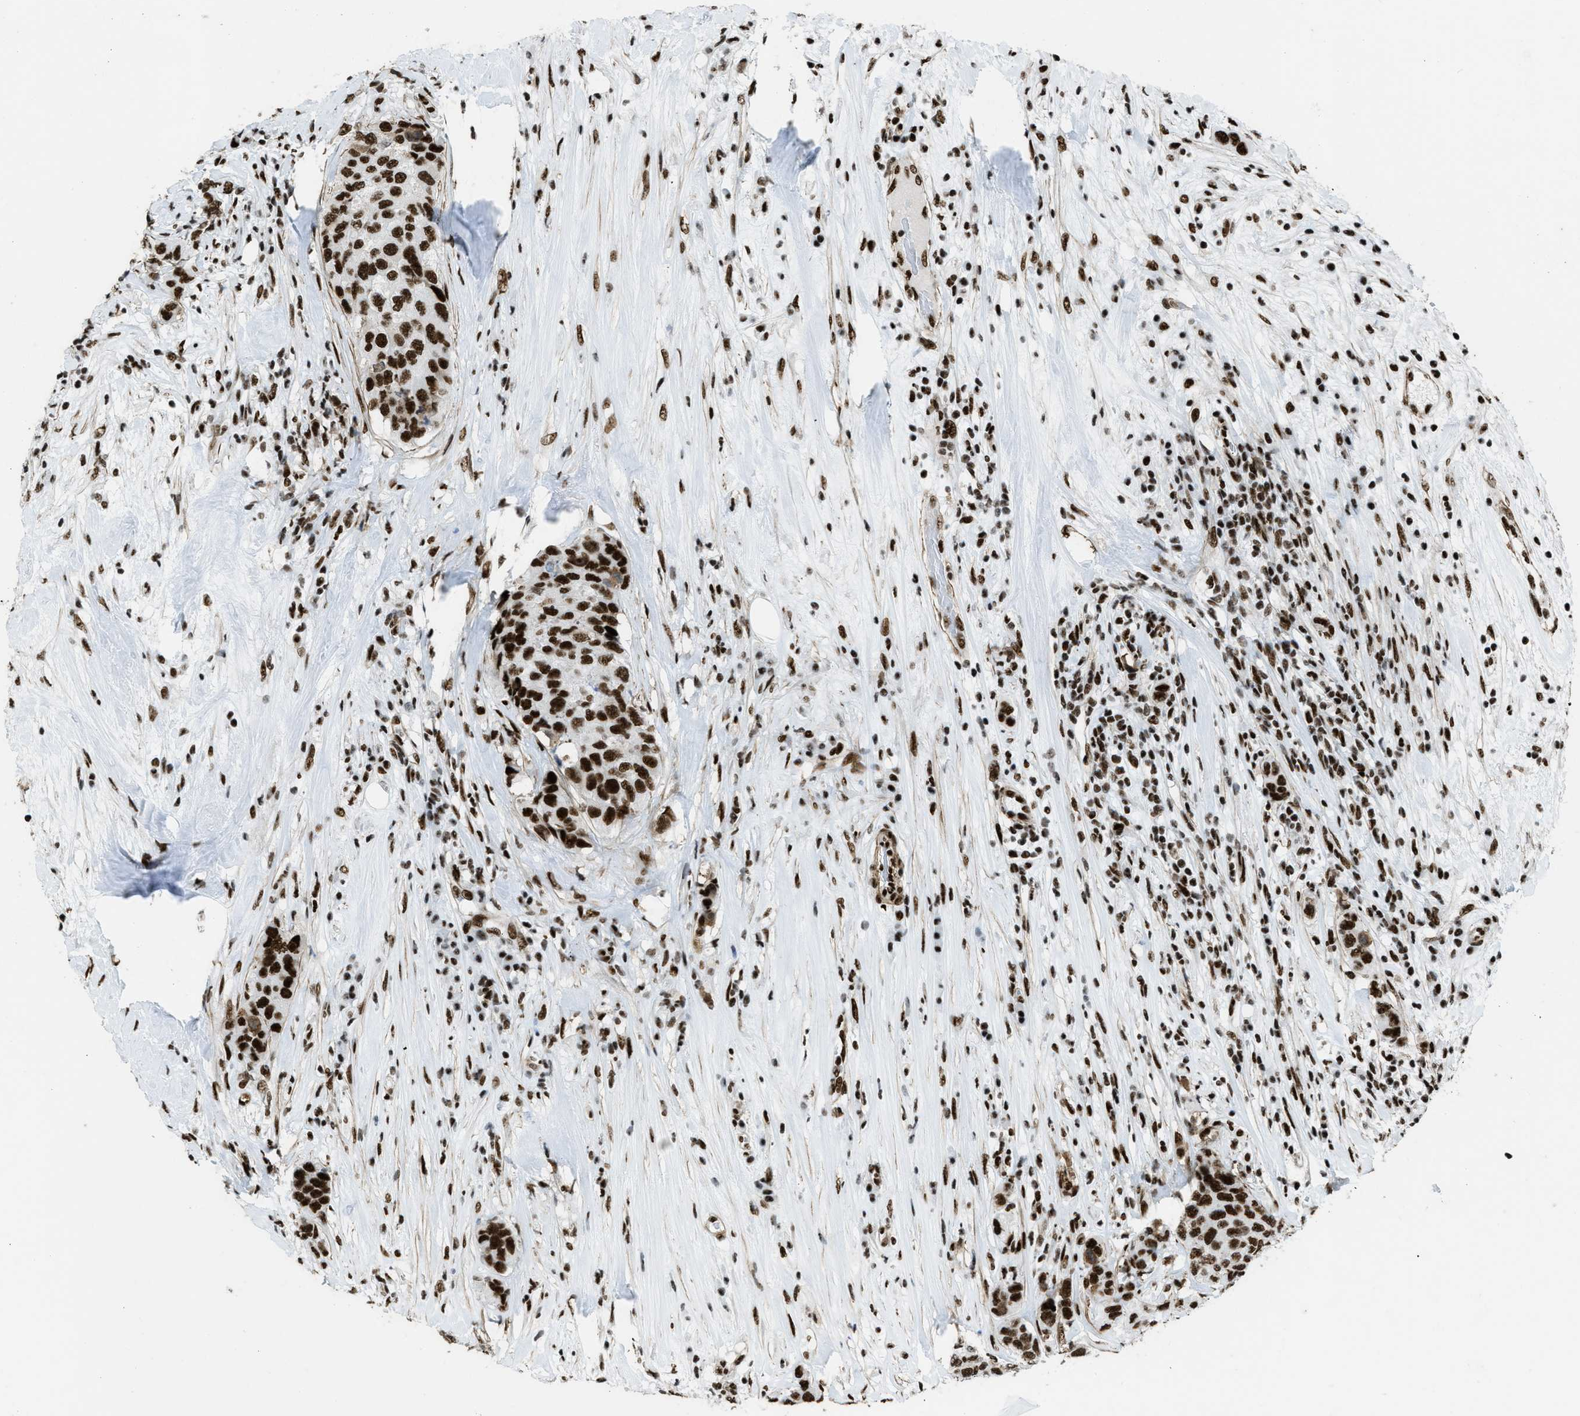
{"staining": {"intensity": "strong", "quantity": ">75%", "location": "nuclear"}, "tissue": "breast cancer", "cell_type": "Tumor cells", "image_type": "cancer", "snomed": [{"axis": "morphology", "description": "Lobular carcinoma"}, {"axis": "topography", "description": "Breast"}], "caption": "Breast cancer (lobular carcinoma) stained with DAB immunohistochemistry exhibits high levels of strong nuclear staining in approximately >75% of tumor cells. The staining was performed using DAB to visualize the protein expression in brown, while the nuclei were stained in blue with hematoxylin (Magnification: 20x).", "gene": "ZNF207", "patient": {"sex": "female", "age": 59}}